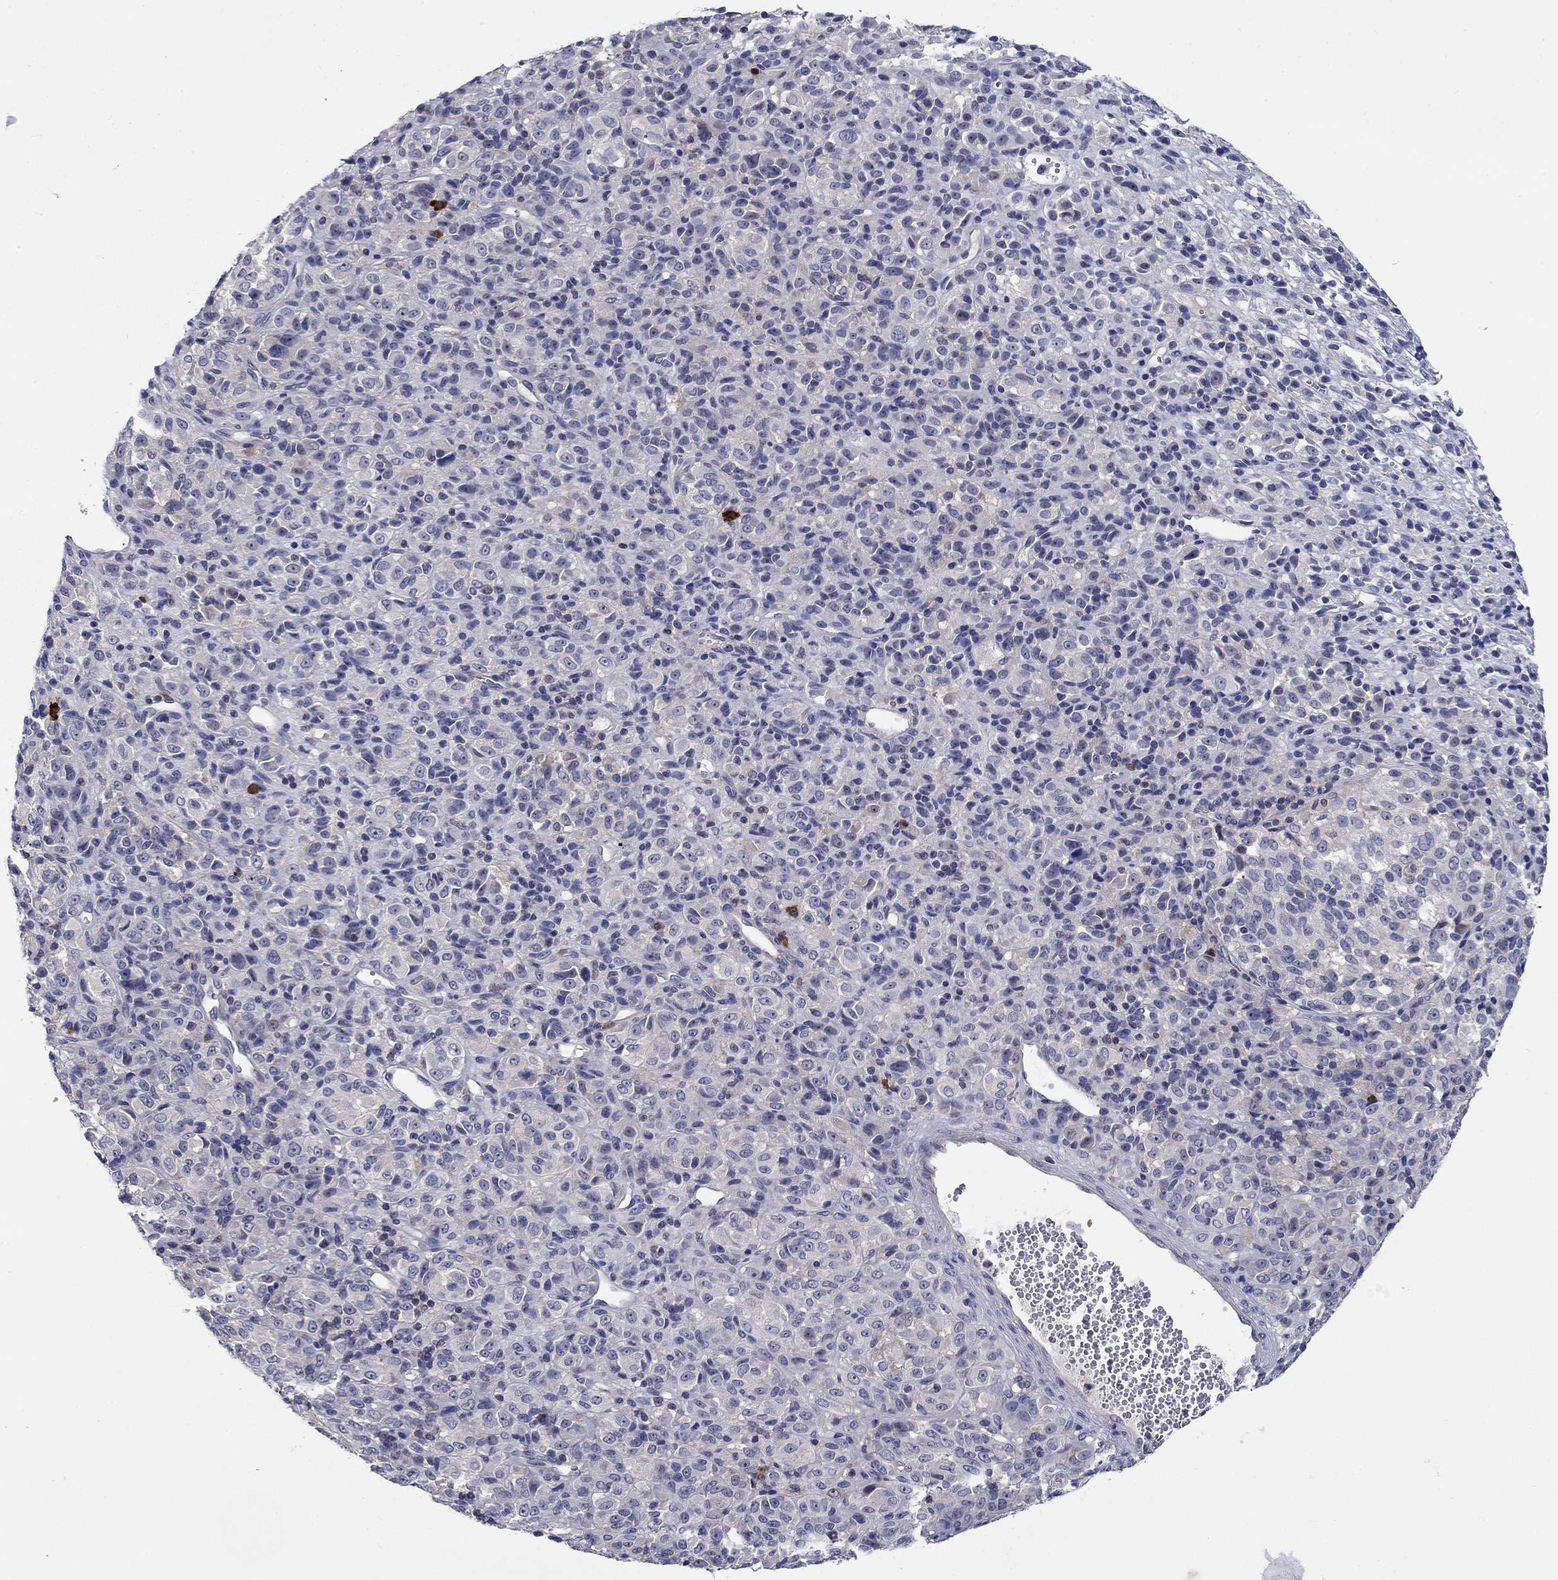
{"staining": {"intensity": "negative", "quantity": "none", "location": "none"}, "tissue": "melanoma", "cell_type": "Tumor cells", "image_type": "cancer", "snomed": [{"axis": "morphology", "description": "Malignant melanoma, Metastatic site"}, {"axis": "topography", "description": "Brain"}], "caption": "DAB immunohistochemical staining of melanoma shows no significant expression in tumor cells.", "gene": "POU2F2", "patient": {"sex": "female", "age": 56}}